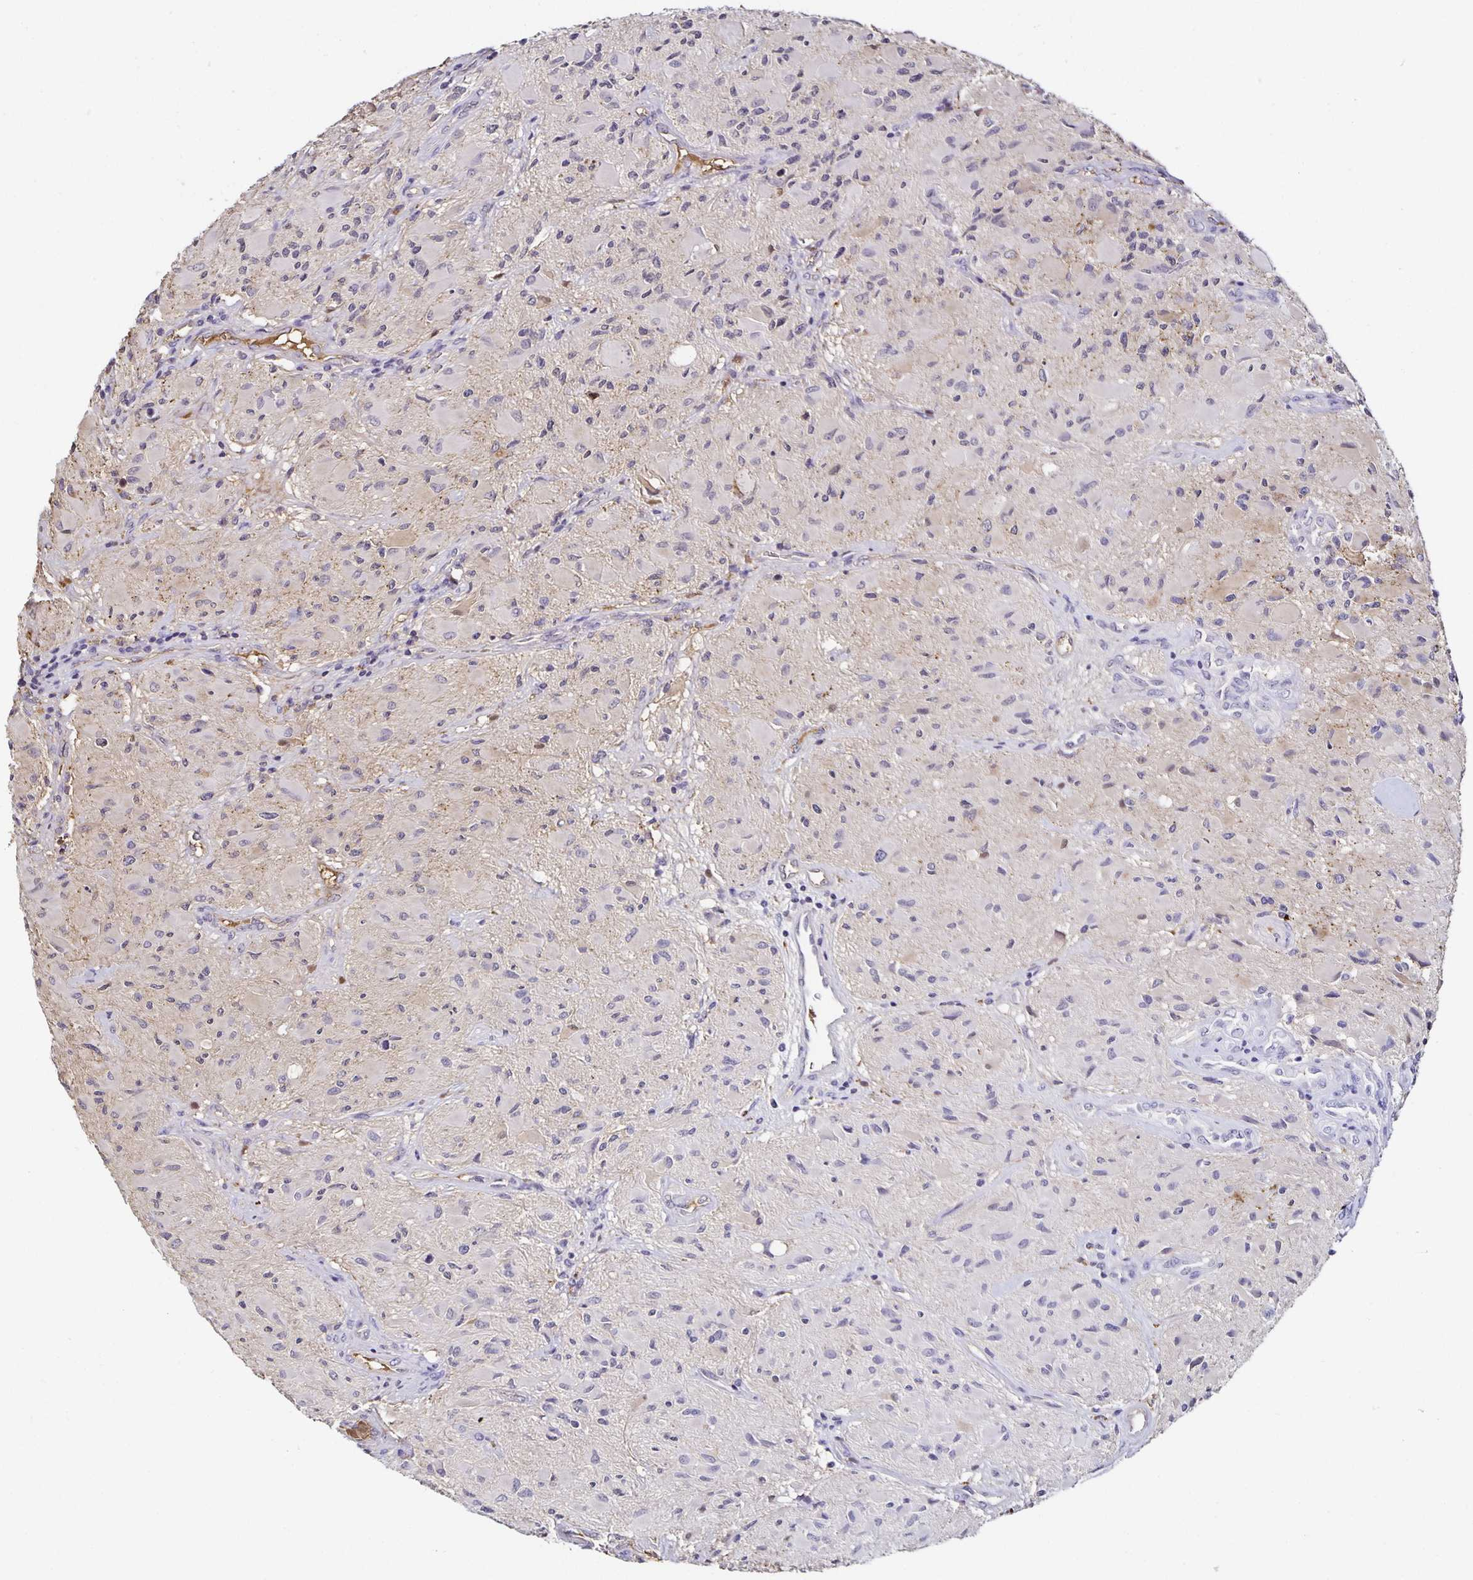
{"staining": {"intensity": "negative", "quantity": "none", "location": "none"}, "tissue": "glioma", "cell_type": "Tumor cells", "image_type": "cancer", "snomed": [{"axis": "morphology", "description": "Glioma, malignant, High grade"}, {"axis": "topography", "description": "Brain"}], "caption": "Immunohistochemistry of high-grade glioma (malignant) reveals no positivity in tumor cells.", "gene": "TTR", "patient": {"sex": "female", "age": 65}}